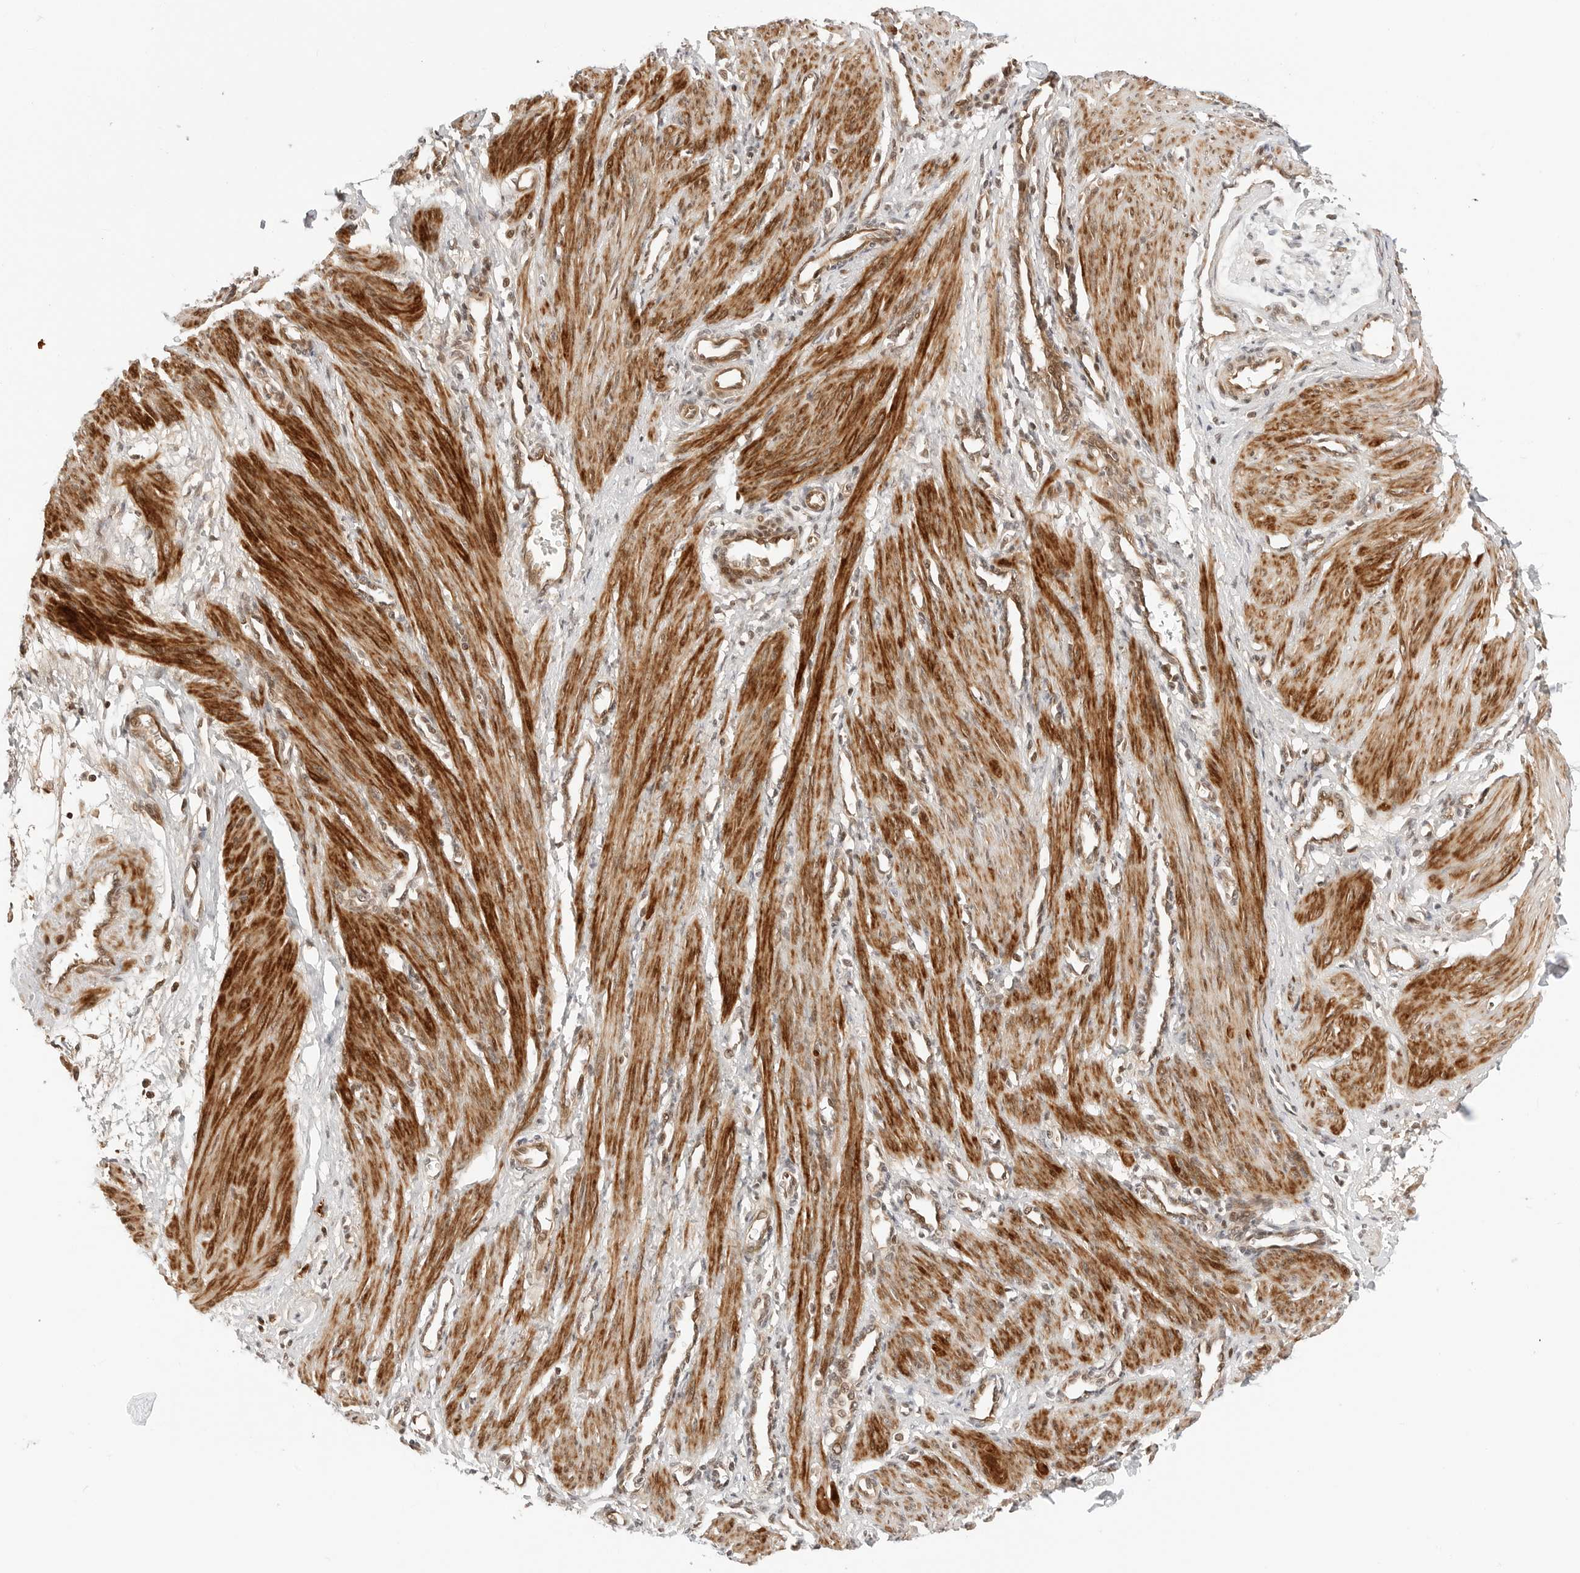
{"staining": {"intensity": "moderate", "quantity": ">75%", "location": "cytoplasmic/membranous,nuclear"}, "tissue": "smooth muscle", "cell_type": "Smooth muscle cells", "image_type": "normal", "snomed": [{"axis": "morphology", "description": "Normal tissue, NOS"}, {"axis": "topography", "description": "Endometrium"}], "caption": "IHC of benign smooth muscle reveals medium levels of moderate cytoplasmic/membranous,nuclear staining in approximately >75% of smooth muscle cells.", "gene": "GEM", "patient": {"sex": "female", "age": 33}}